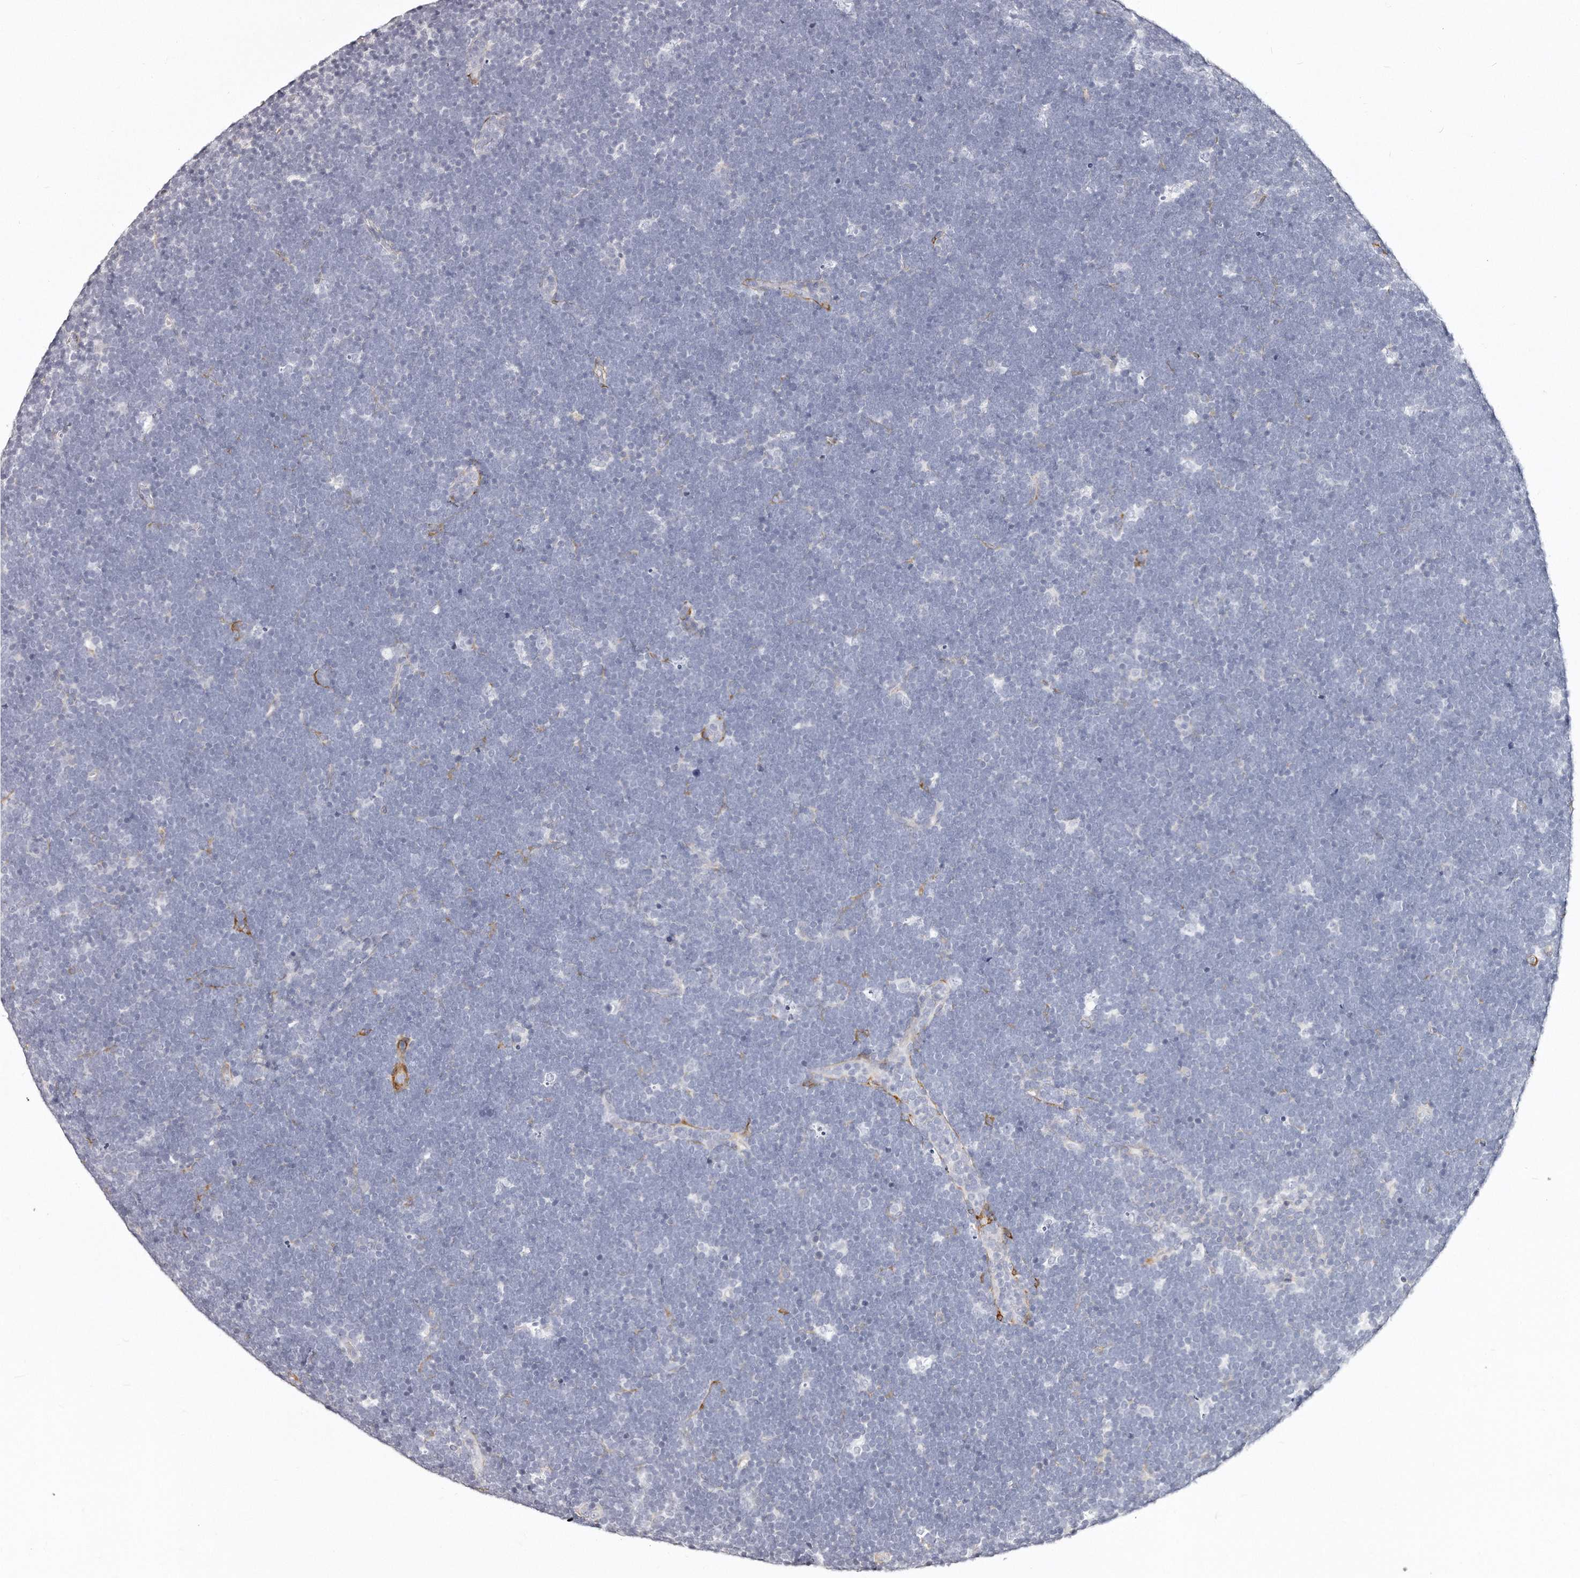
{"staining": {"intensity": "negative", "quantity": "none", "location": "none"}, "tissue": "lymphoma", "cell_type": "Tumor cells", "image_type": "cancer", "snomed": [{"axis": "morphology", "description": "Malignant lymphoma, non-Hodgkin's type, High grade"}, {"axis": "topography", "description": "Lymph node"}], "caption": "A histopathology image of human high-grade malignant lymphoma, non-Hodgkin's type is negative for staining in tumor cells. (DAB (3,3'-diaminobenzidine) IHC, high magnification).", "gene": "LMOD1", "patient": {"sex": "male", "age": 13}}